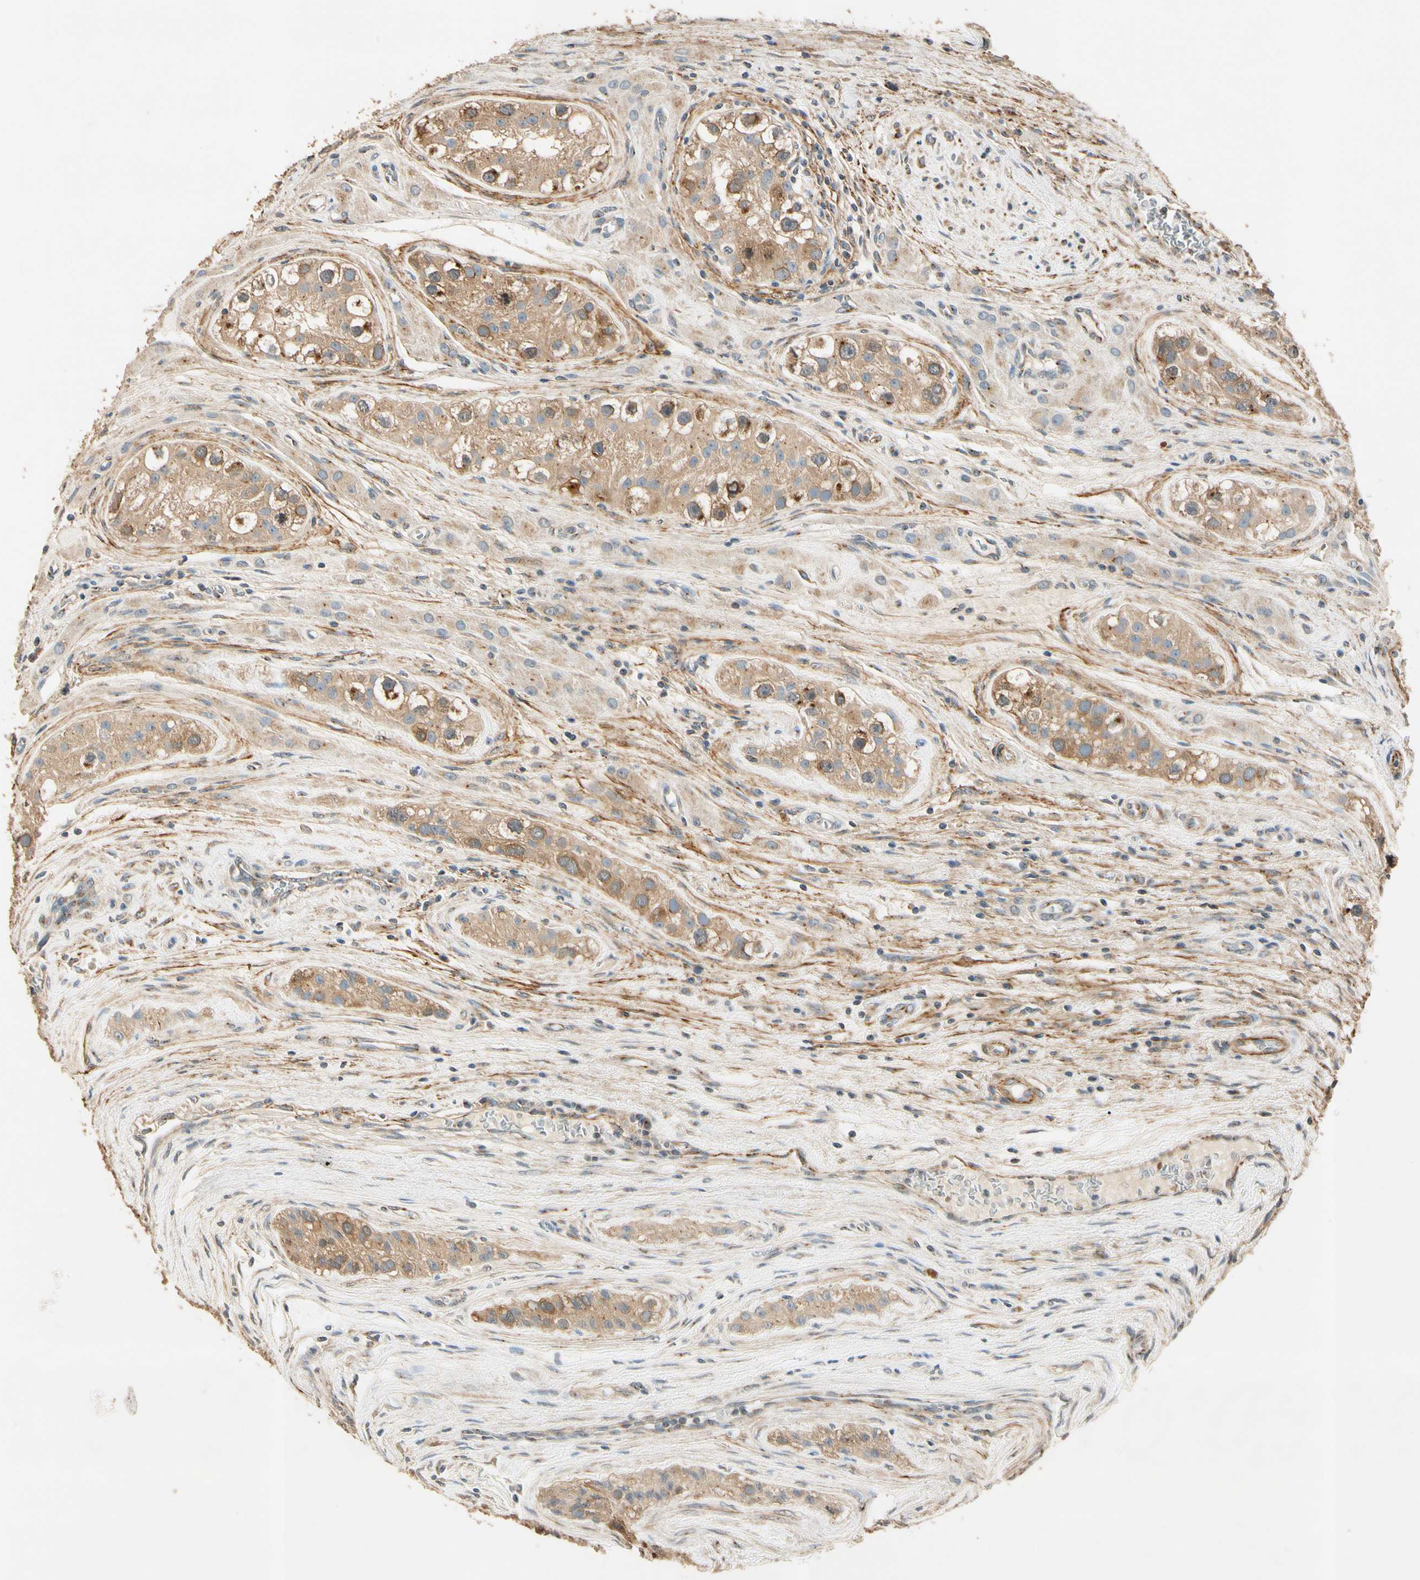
{"staining": {"intensity": "moderate", "quantity": ">75%", "location": "cytoplasmic/membranous"}, "tissue": "testis cancer", "cell_type": "Tumor cells", "image_type": "cancer", "snomed": [{"axis": "morphology", "description": "Carcinoma, Embryonal, NOS"}, {"axis": "topography", "description": "Testis"}], "caption": "The photomicrograph demonstrates a brown stain indicating the presence of a protein in the cytoplasmic/membranous of tumor cells in testis embryonal carcinoma.", "gene": "AKAP9", "patient": {"sex": "male", "age": 28}}